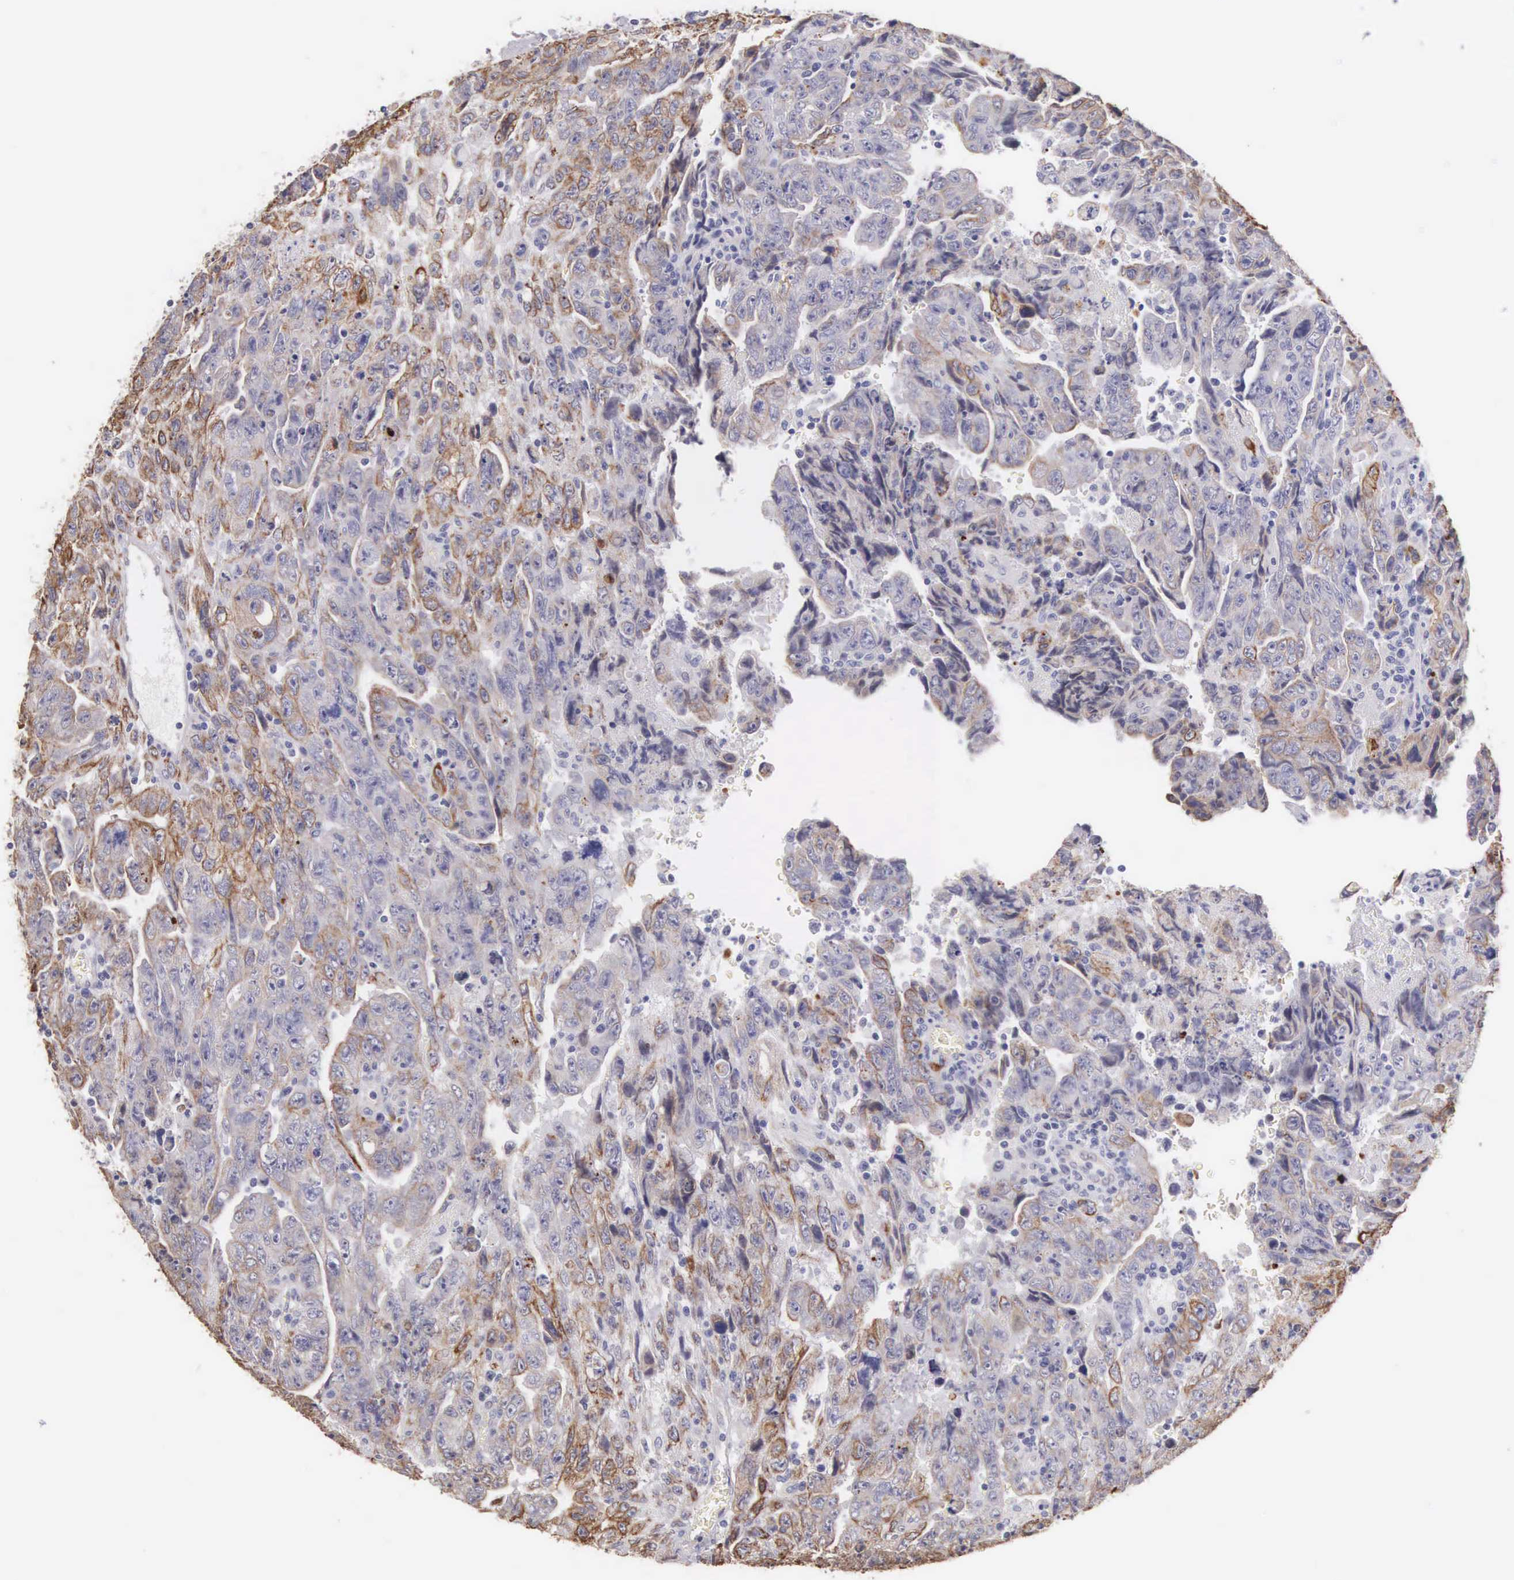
{"staining": {"intensity": "moderate", "quantity": "25%-75%", "location": "cytoplasmic/membranous"}, "tissue": "testis cancer", "cell_type": "Tumor cells", "image_type": "cancer", "snomed": [{"axis": "morphology", "description": "Carcinoma, Embryonal, NOS"}, {"axis": "topography", "description": "Testis"}], "caption": "Tumor cells reveal medium levels of moderate cytoplasmic/membranous staining in about 25%-75% of cells in testis cancer (embryonal carcinoma).", "gene": "PIR", "patient": {"sex": "male", "age": 28}}